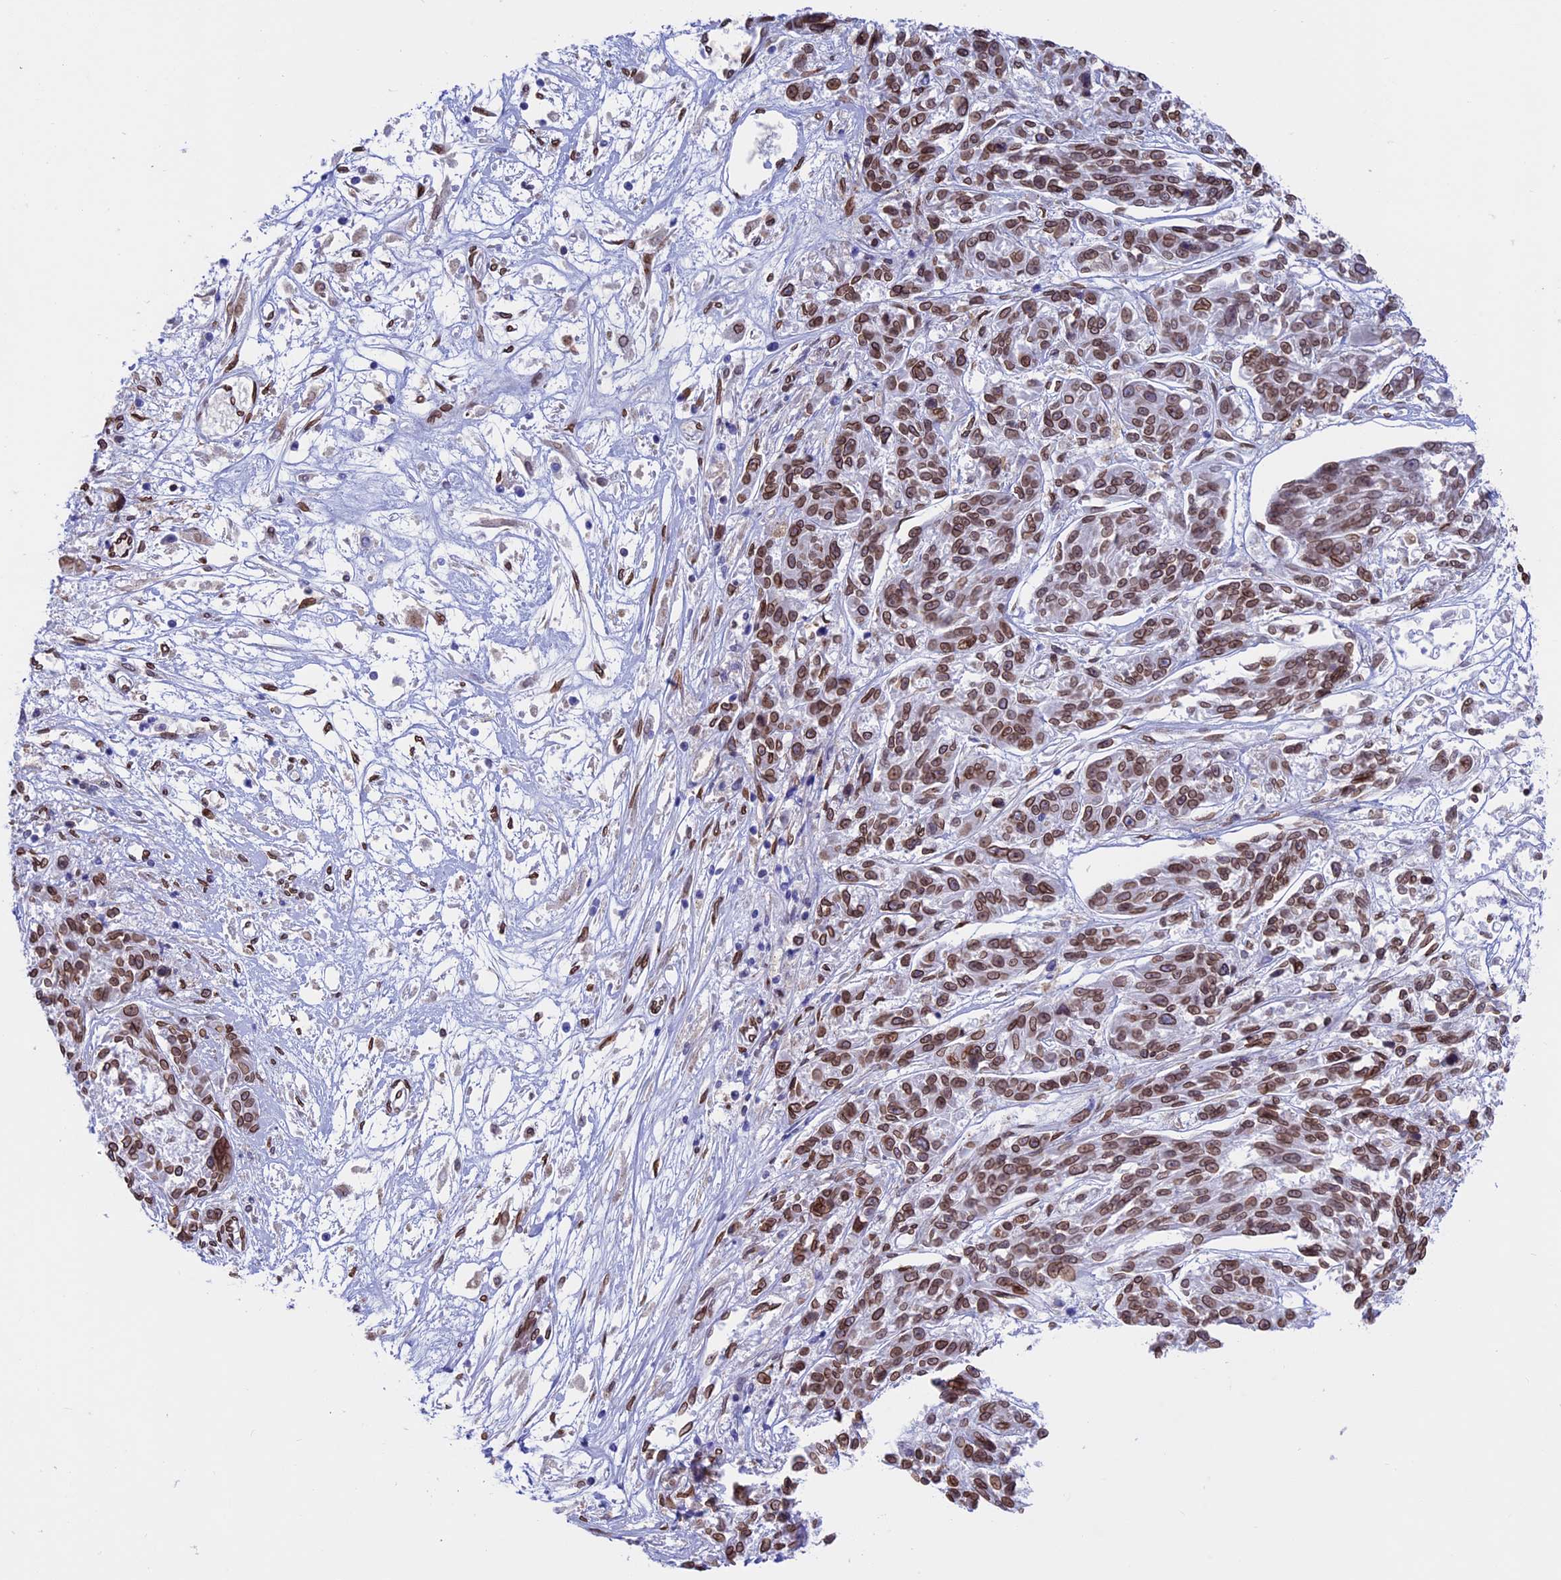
{"staining": {"intensity": "moderate", "quantity": ">75%", "location": "cytoplasmic/membranous,nuclear"}, "tissue": "melanoma", "cell_type": "Tumor cells", "image_type": "cancer", "snomed": [{"axis": "morphology", "description": "Malignant melanoma, NOS"}, {"axis": "topography", "description": "Skin"}], "caption": "Immunohistochemistry histopathology image of neoplastic tissue: melanoma stained using immunohistochemistry shows medium levels of moderate protein expression localized specifically in the cytoplasmic/membranous and nuclear of tumor cells, appearing as a cytoplasmic/membranous and nuclear brown color.", "gene": "TMPRSS7", "patient": {"sex": "male", "age": 53}}